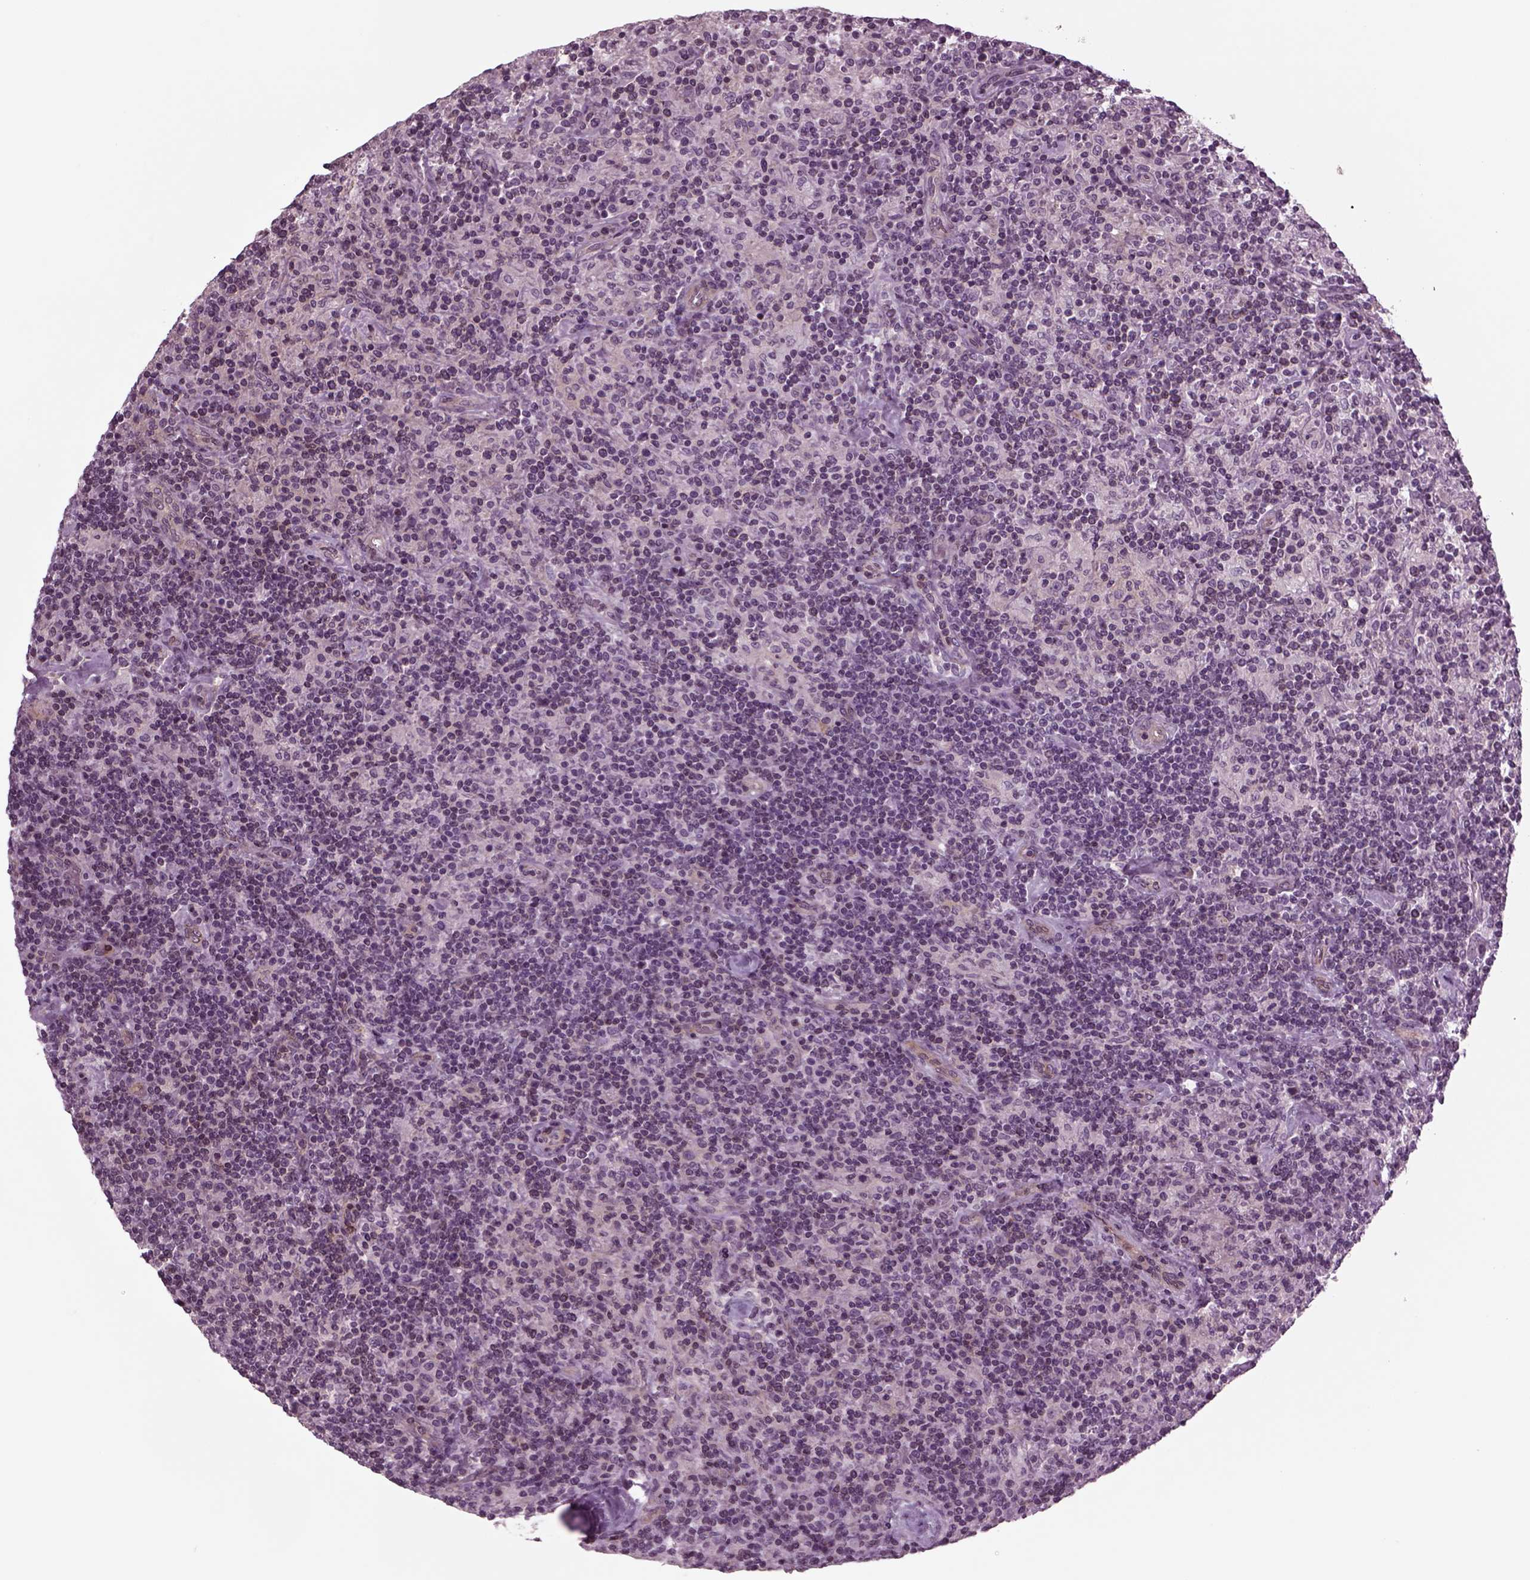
{"staining": {"intensity": "negative", "quantity": "none", "location": "none"}, "tissue": "lymphoma", "cell_type": "Tumor cells", "image_type": "cancer", "snomed": [{"axis": "morphology", "description": "Hodgkin's disease, NOS"}, {"axis": "topography", "description": "Lymph node"}], "caption": "Protein analysis of Hodgkin's disease shows no significant expression in tumor cells. Brightfield microscopy of immunohistochemistry (IHC) stained with DAB (brown) and hematoxylin (blue), captured at high magnification.", "gene": "ODF3", "patient": {"sex": "male", "age": 70}}